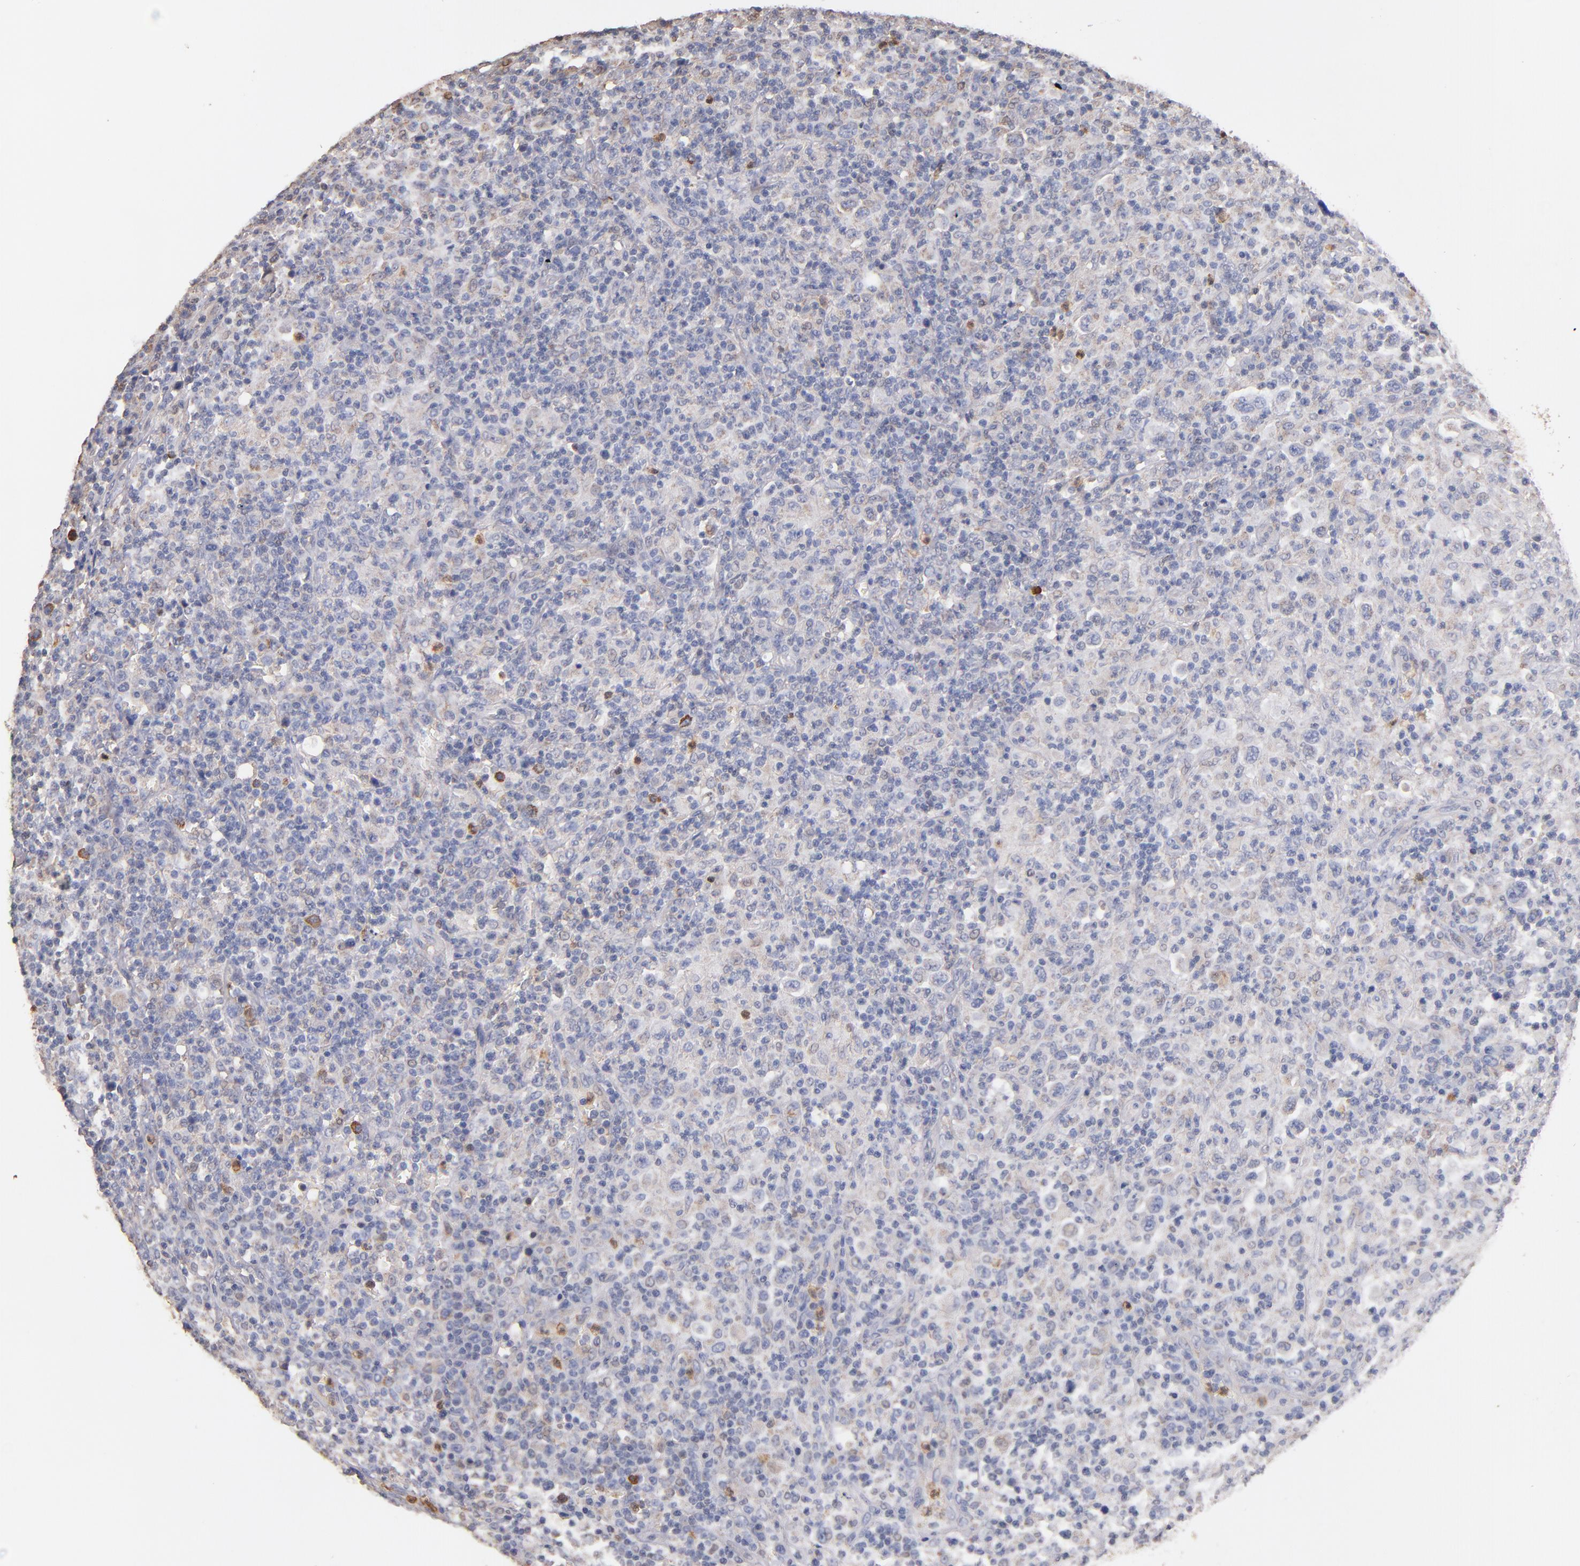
{"staining": {"intensity": "weak", "quantity": "<25%", "location": "cytoplasmic/membranous"}, "tissue": "lymphoma", "cell_type": "Tumor cells", "image_type": "cancer", "snomed": [{"axis": "morphology", "description": "Hodgkin's disease, NOS"}, {"axis": "topography", "description": "Lymph node"}], "caption": "An image of lymphoma stained for a protein reveals no brown staining in tumor cells. The staining is performed using DAB (3,3'-diaminobenzidine) brown chromogen with nuclei counter-stained in using hematoxylin.", "gene": "RO60", "patient": {"sex": "male", "age": 65}}